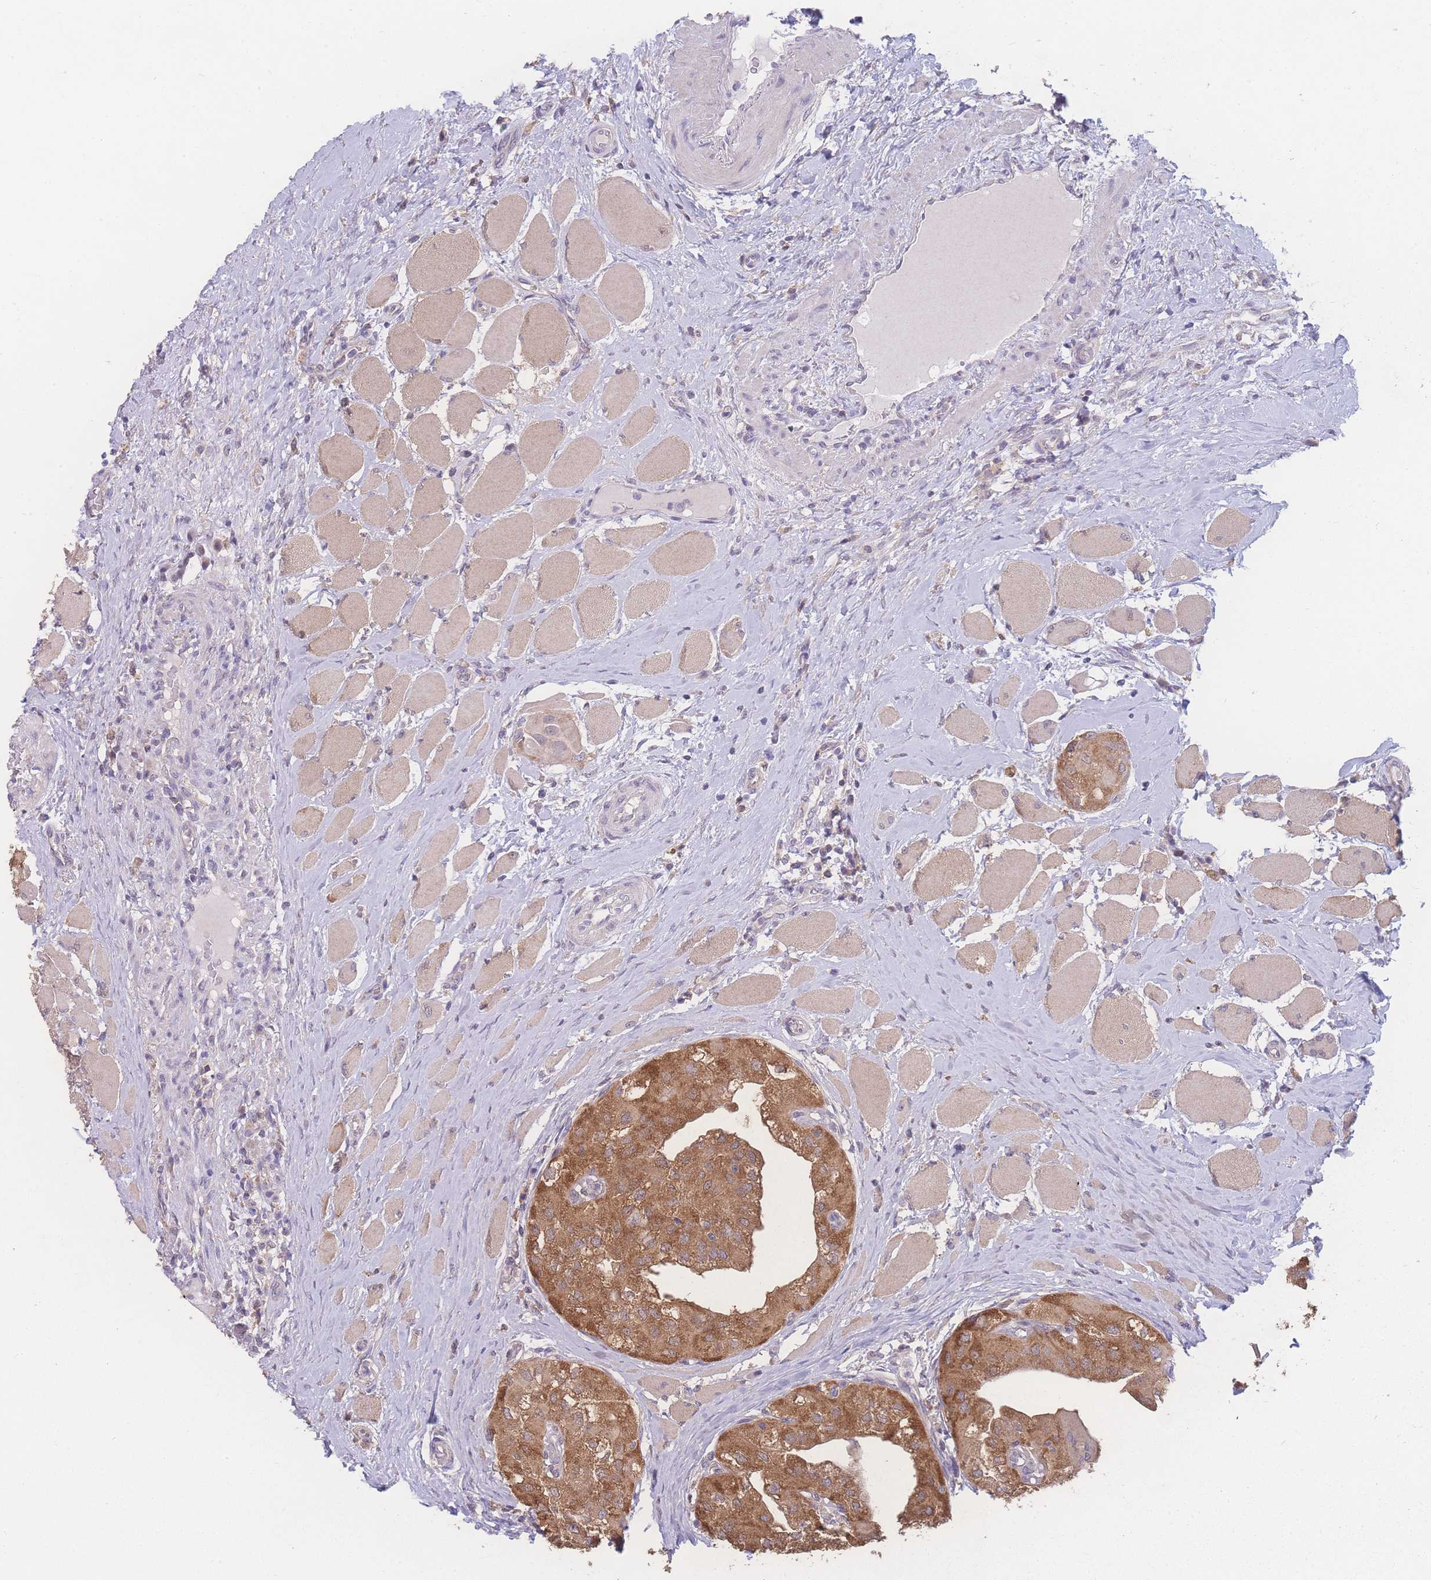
{"staining": {"intensity": "moderate", "quantity": ">75%", "location": "cytoplasmic/membranous"}, "tissue": "thyroid cancer", "cell_type": "Tumor cells", "image_type": "cancer", "snomed": [{"axis": "morphology", "description": "Papillary adenocarcinoma, NOS"}, {"axis": "topography", "description": "Thyroid gland"}], "caption": "Immunohistochemical staining of human thyroid cancer (papillary adenocarcinoma) shows medium levels of moderate cytoplasmic/membranous protein staining in about >75% of tumor cells.", "gene": "GIPR", "patient": {"sex": "female", "age": 59}}